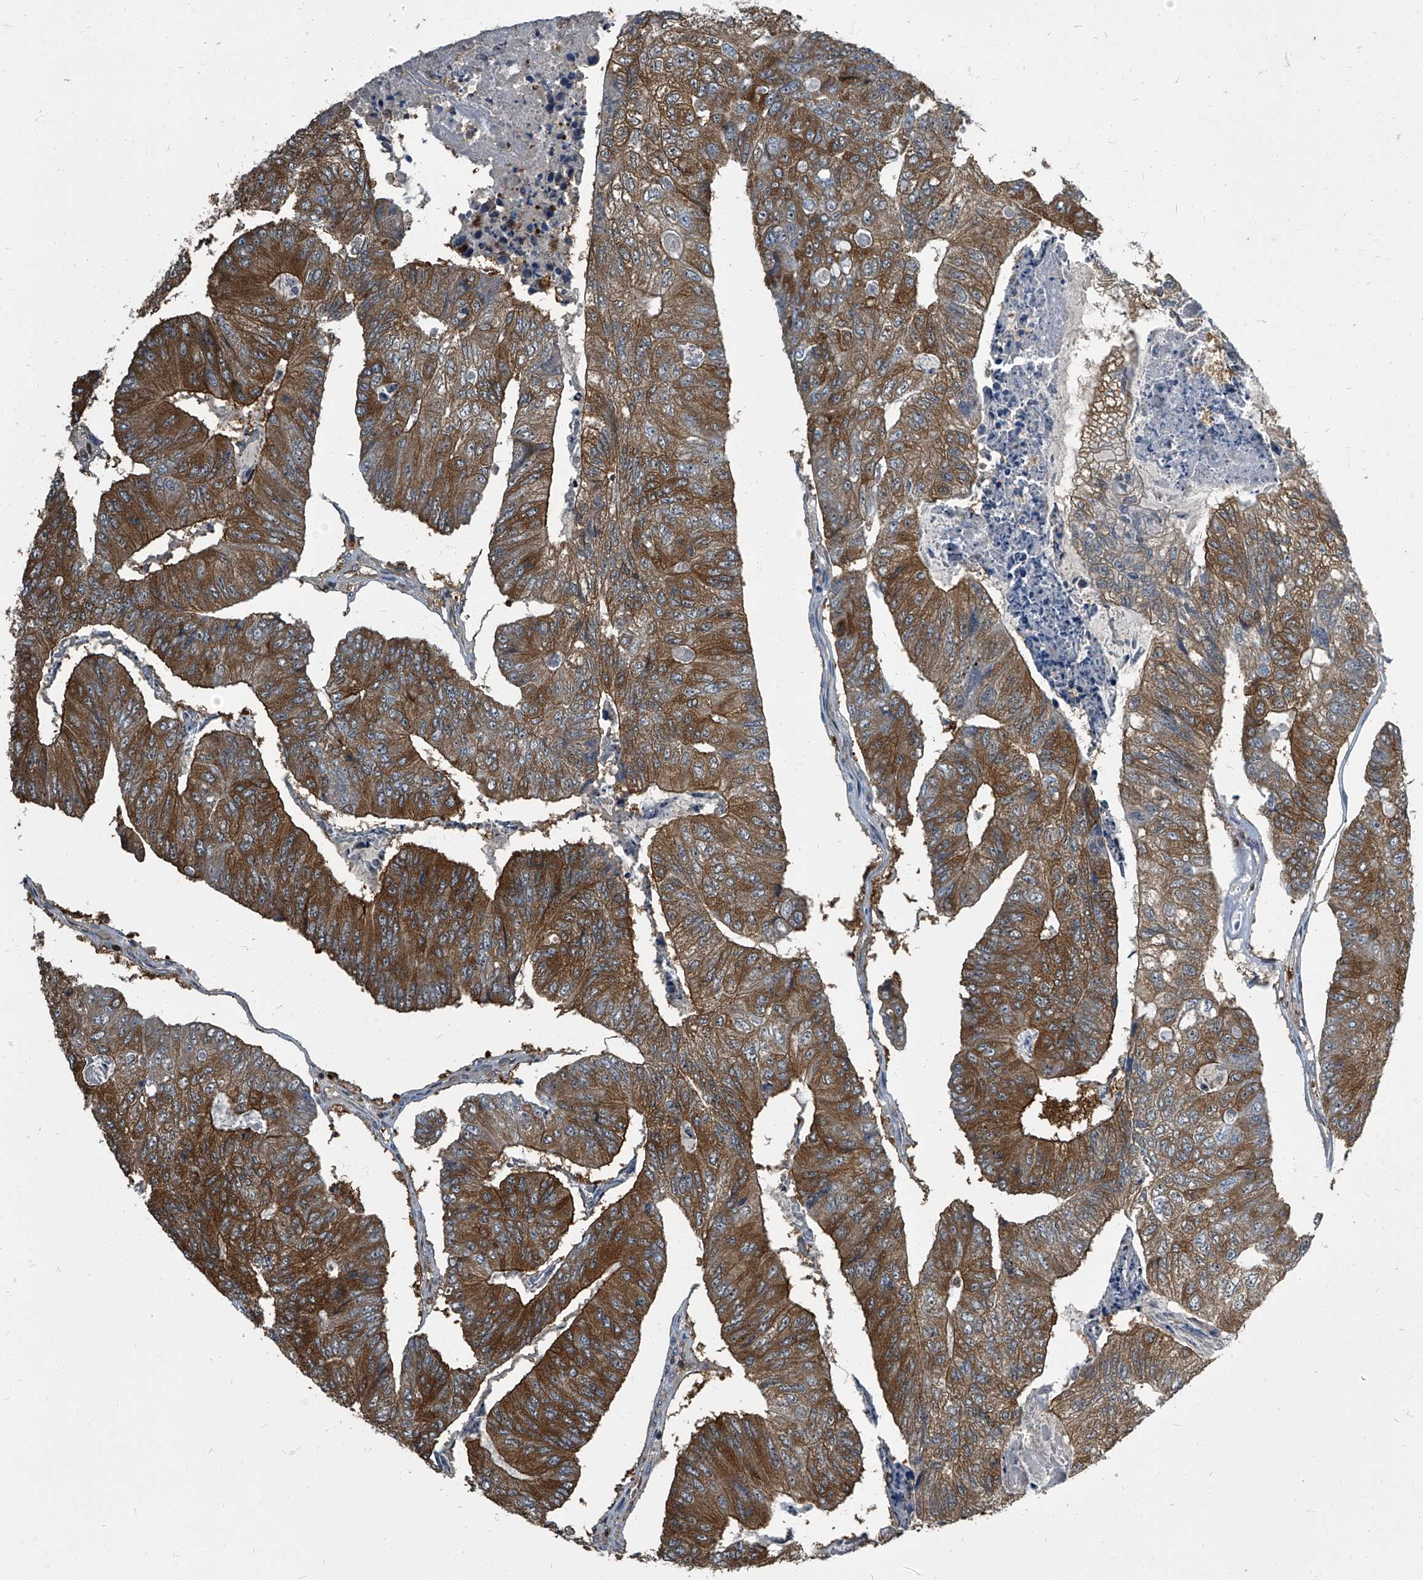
{"staining": {"intensity": "strong", "quantity": ">75%", "location": "cytoplasmic/membranous"}, "tissue": "colorectal cancer", "cell_type": "Tumor cells", "image_type": "cancer", "snomed": [{"axis": "morphology", "description": "Adenocarcinoma, NOS"}, {"axis": "topography", "description": "Colon"}], "caption": "Tumor cells show high levels of strong cytoplasmic/membranous positivity in about >75% of cells in colorectal adenocarcinoma.", "gene": "CDV3", "patient": {"sex": "female", "age": 67}}